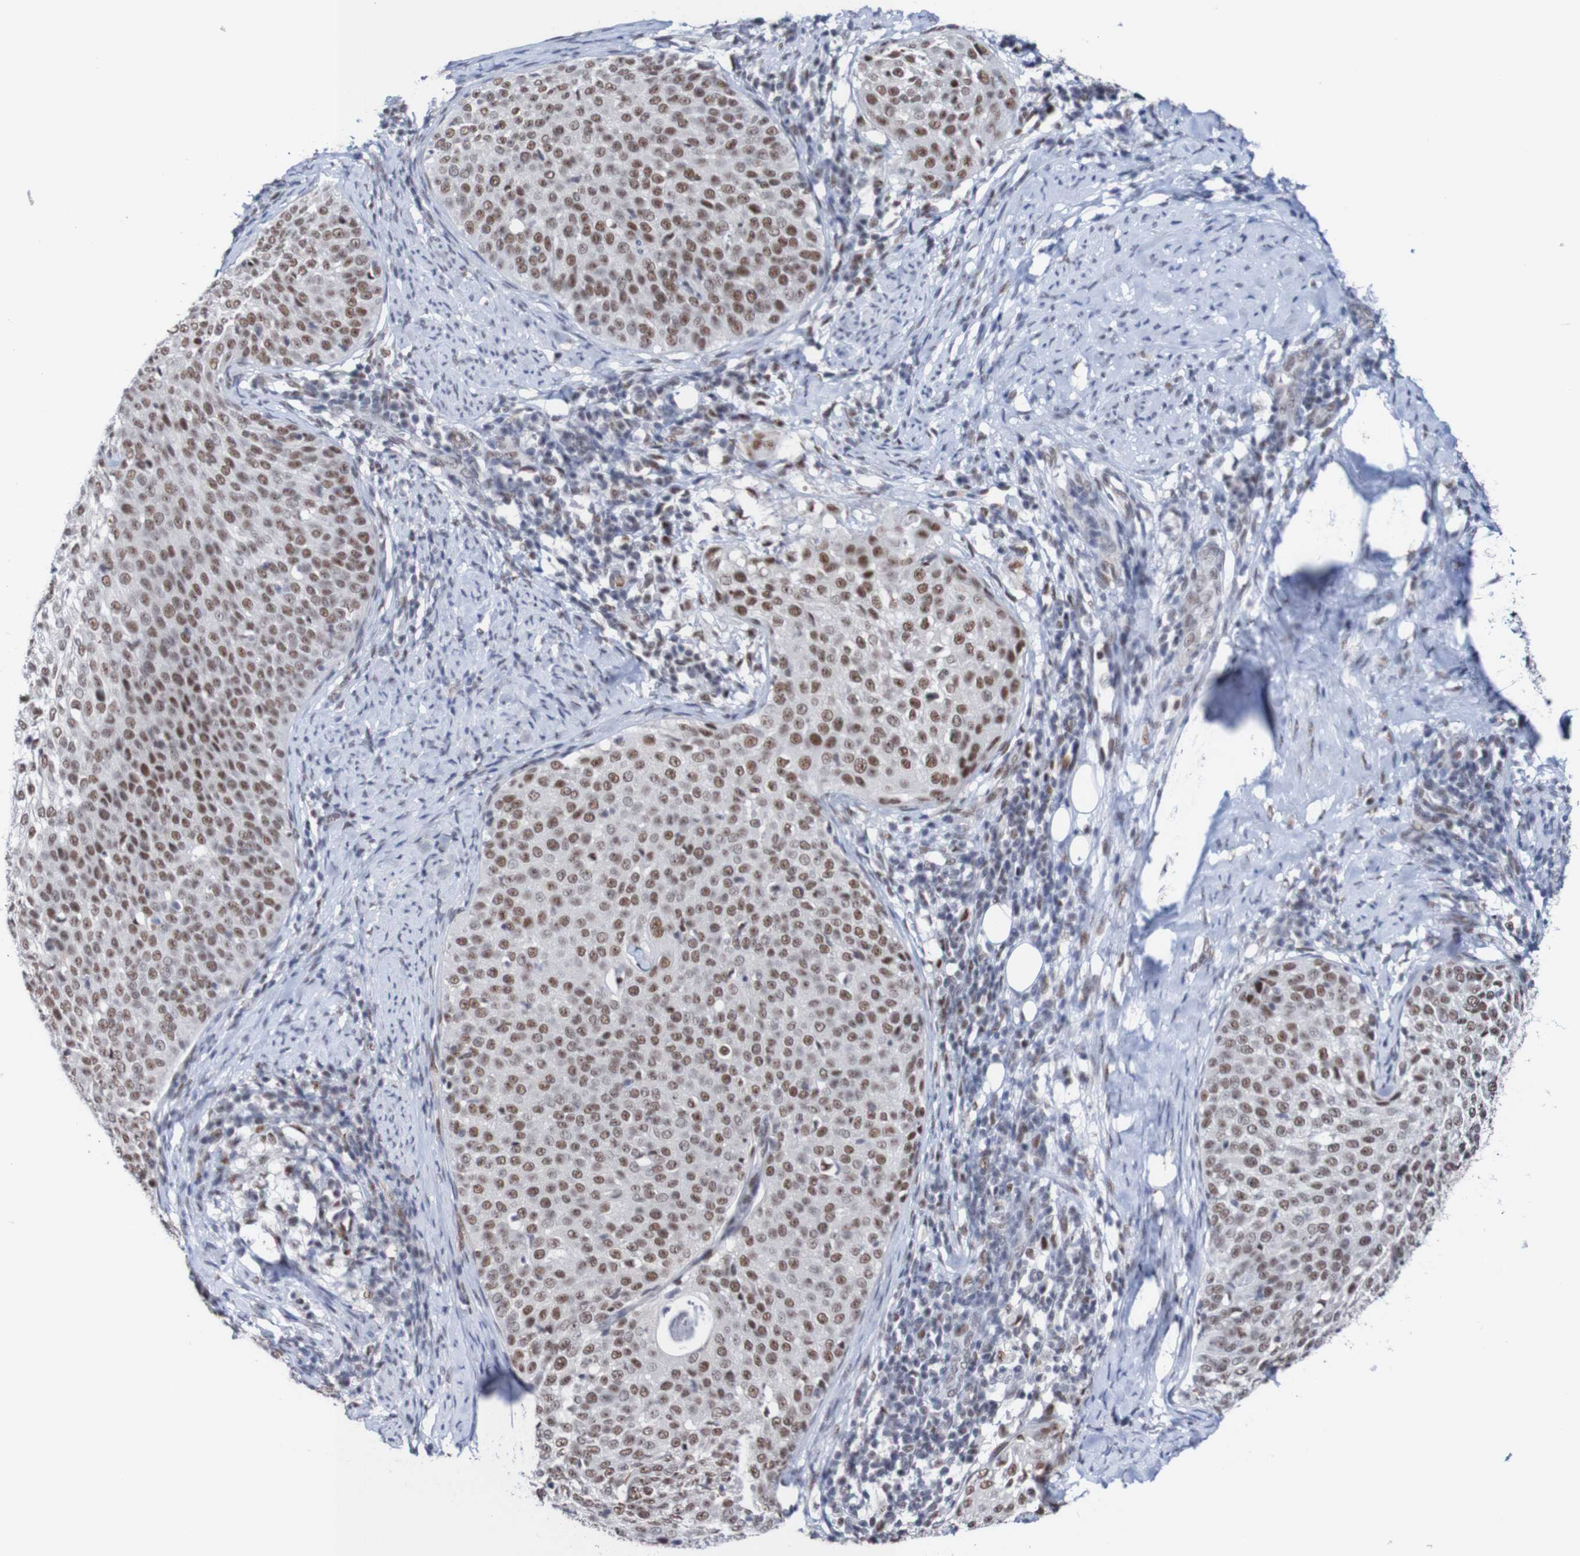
{"staining": {"intensity": "moderate", "quantity": "25%-75%", "location": "nuclear"}, "tissue": "cervical cancer", "cell_type": "Tumor cells", "image_type": "cancer", "snomed": [{"axis": "morphology", "description": "Squamous cell carcinoma, NOS"}, {"axis": "topography", "description": "Cervix"}], "caption": "This image demonstrates IHC staining of human cervical cancer, with medium moderate nuclear staining in approximately 25%-75% of tumor cells.", "gene": "CDC5L", "patient": {"sex": "female", "age": 51}}